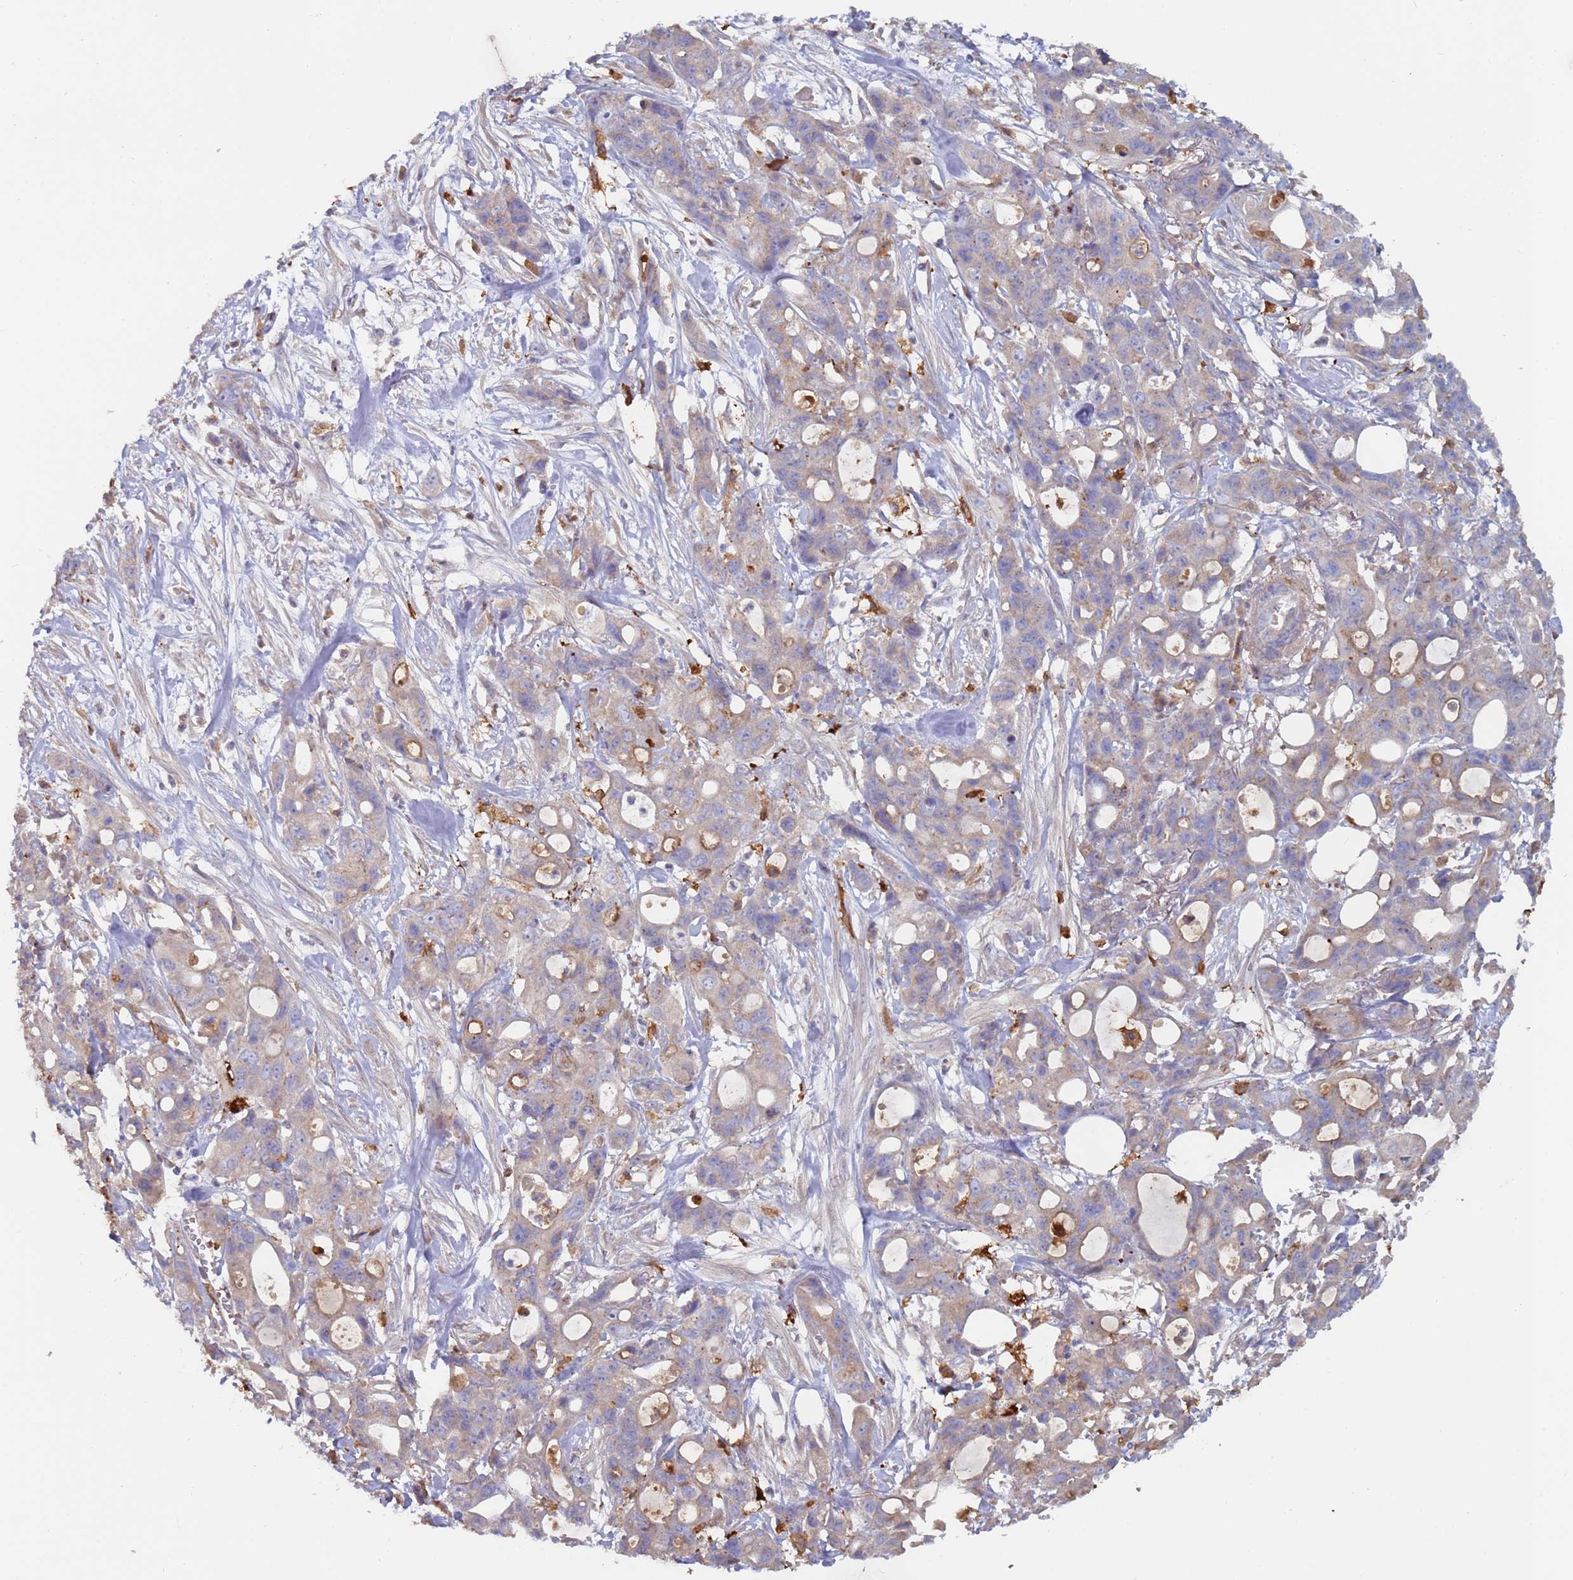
{"staining": {"intensity": "weak", "quantity": "<25%", "location": "cytoplasmic/membranous"}, "tissue": "ovarian cancer", "cell_type": "Tumor cells", "image_type": "cancer", "snomed": [{"axis": "morphology", "description": "Cystadenocarcinoma, mucinous, NOS"}, {"axis": "topography", "description": "Ovary"}], "caption": "The image reveals no staining of tumor cells in ovarian mucinous cystadenocarcinoma. (Brightfield microscopy of DAB (3,3'-diaminobenzidine) IHC at high magnification).", "gene": "MALRD1", "patient": {"sex": "female", "age": 70}}